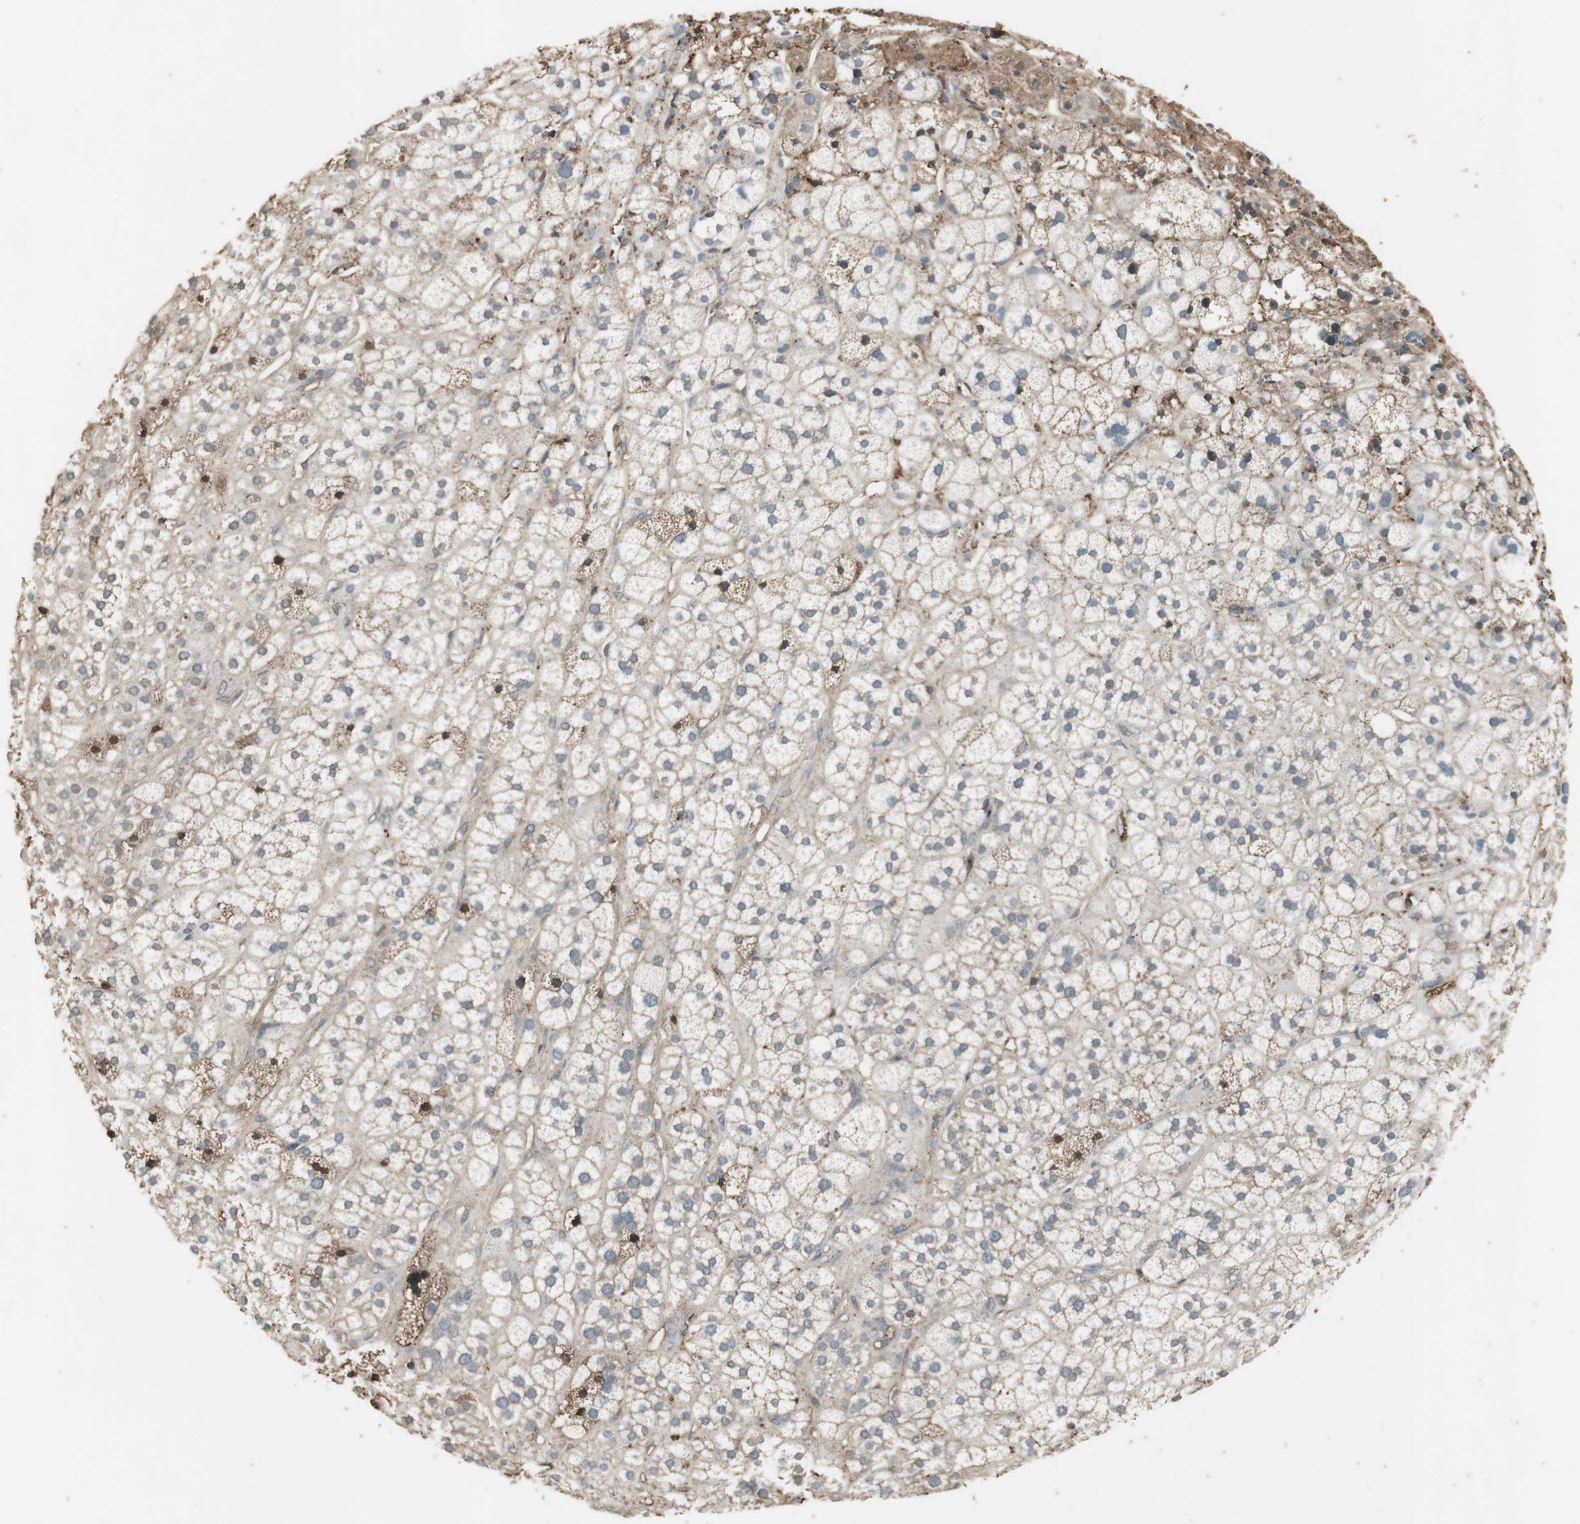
{"staining": {"intensity": "weak", "quantity": ">75%", "location": "cytoplasmic/membranous"}, "tissue": "adrenal gland", "cell_type": "Glandular cells", "image_type": "normal", "snomed": [{"axis": "morphology", "description": "Normal tissue, NOS"}, {"axis": "topography", "description": "Adrenal gland"}], "caption": "An IHC photomicrograph of unremarkable tissue is shown. Protein staining in brown labels weak cytoplasmic/membranous positivity in adrenal gland within glandular cells. (DAB (3,3'-diaminobenzidine) = brown stain, brightfield microscopy at high magnification).", "gene": "MMP14", "patient": {"sex": "male", "age": 56}}